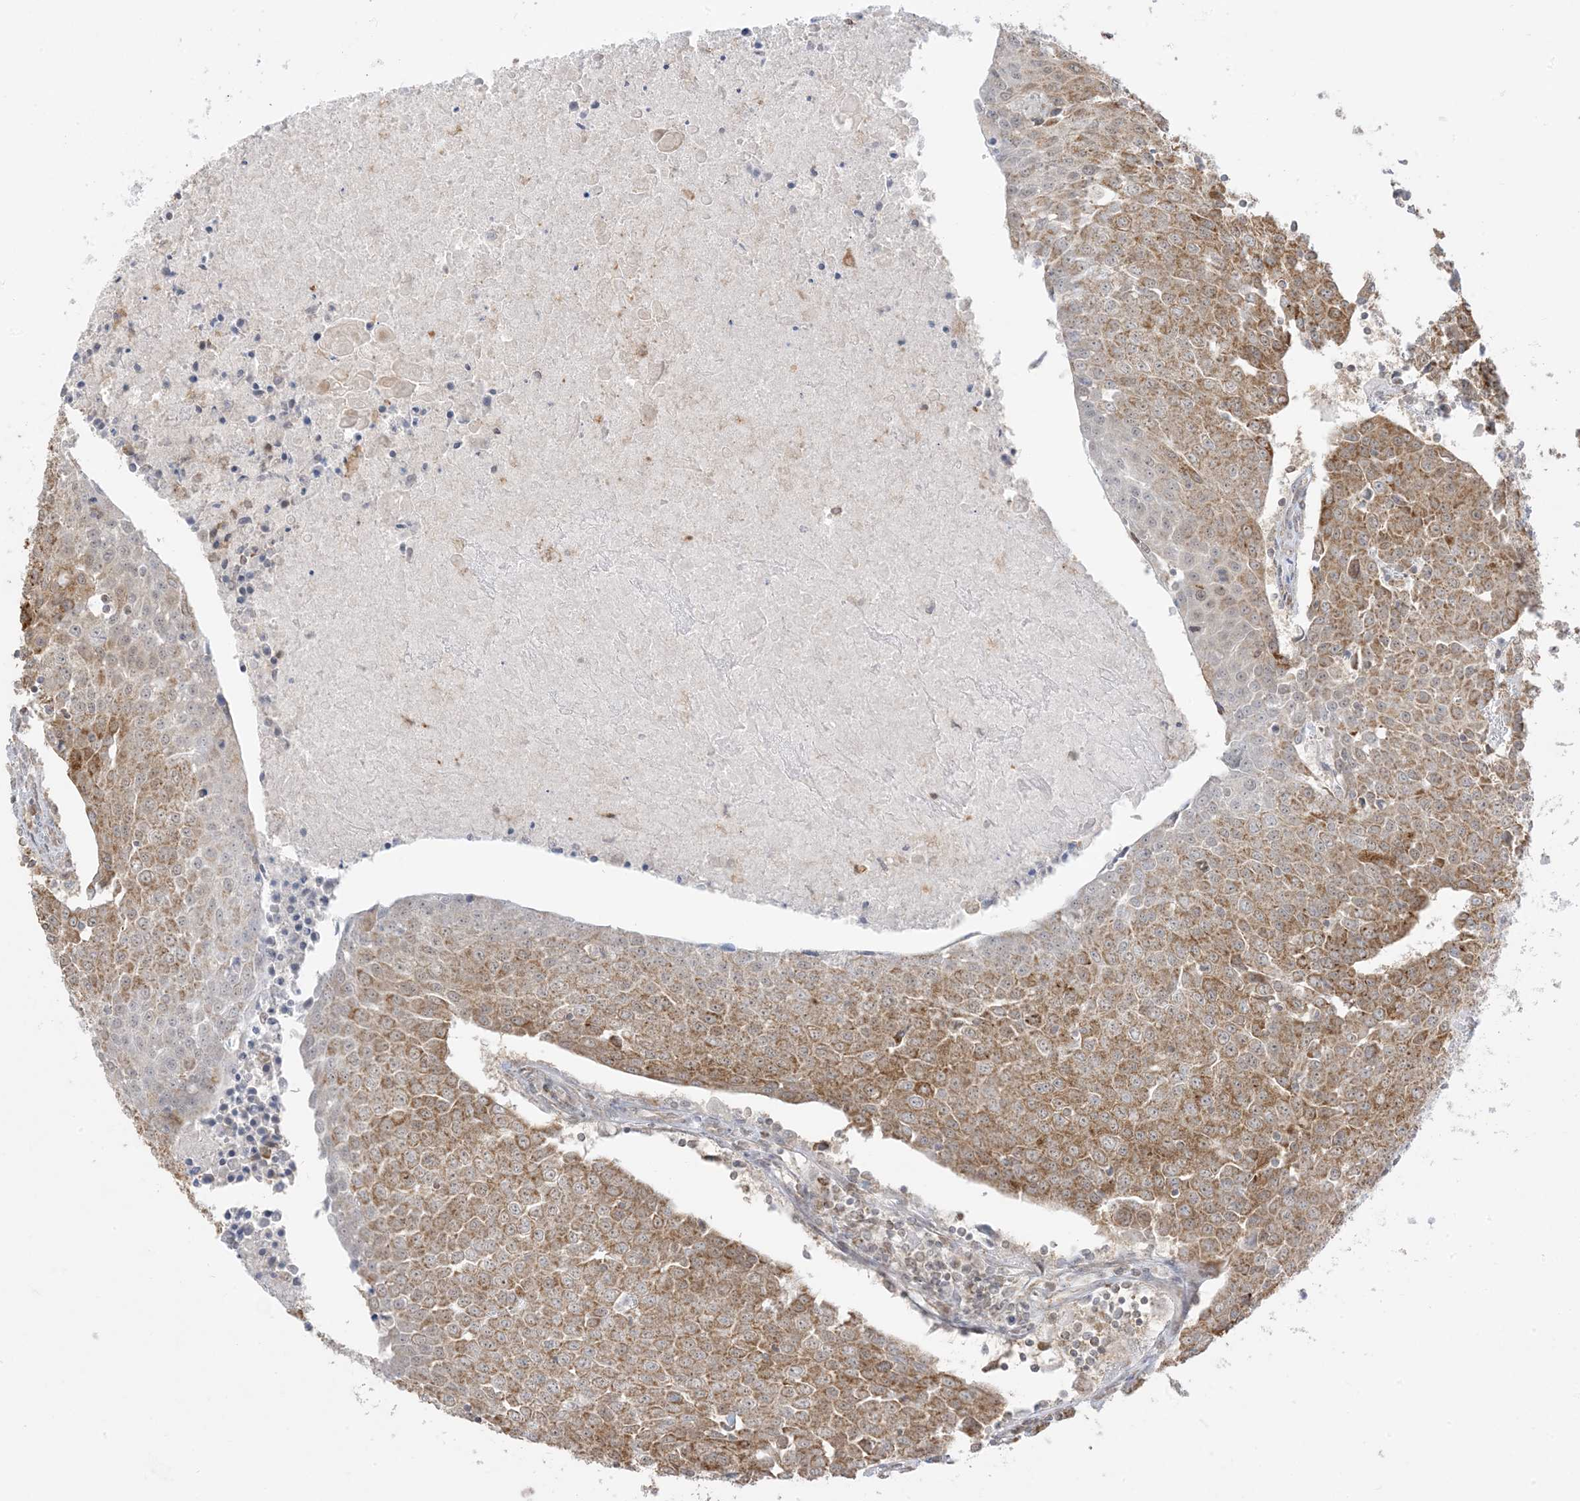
{"staining": {"intensity": "moderate", "quantity": ">75%", "location": "cytoplasmic/membranous"}, "tissue": "urothelial cancer", "cell_type": "Tumor cells", "image_type": "cancer", "snomed": [{"axis": "morphology", "description": "Urothelial carcinoma, High grade"}, {"axis": "topography", "description": "Urinary bladder"}], "caption": "DAB immunohistochemical staining of high-grade urothelial carcinoma shows moderate cytoplasmic/membranous protein positivity in approximately >75% of tumor cells. The staining is performed using DAB (3,3'-diaminobenzidine) brown chromogen to label protein expression. The nuclei are counter-stained blue using hematoxylin.", "gene": "KANSL3", "patient": {"sex": "female", "age": 85}}